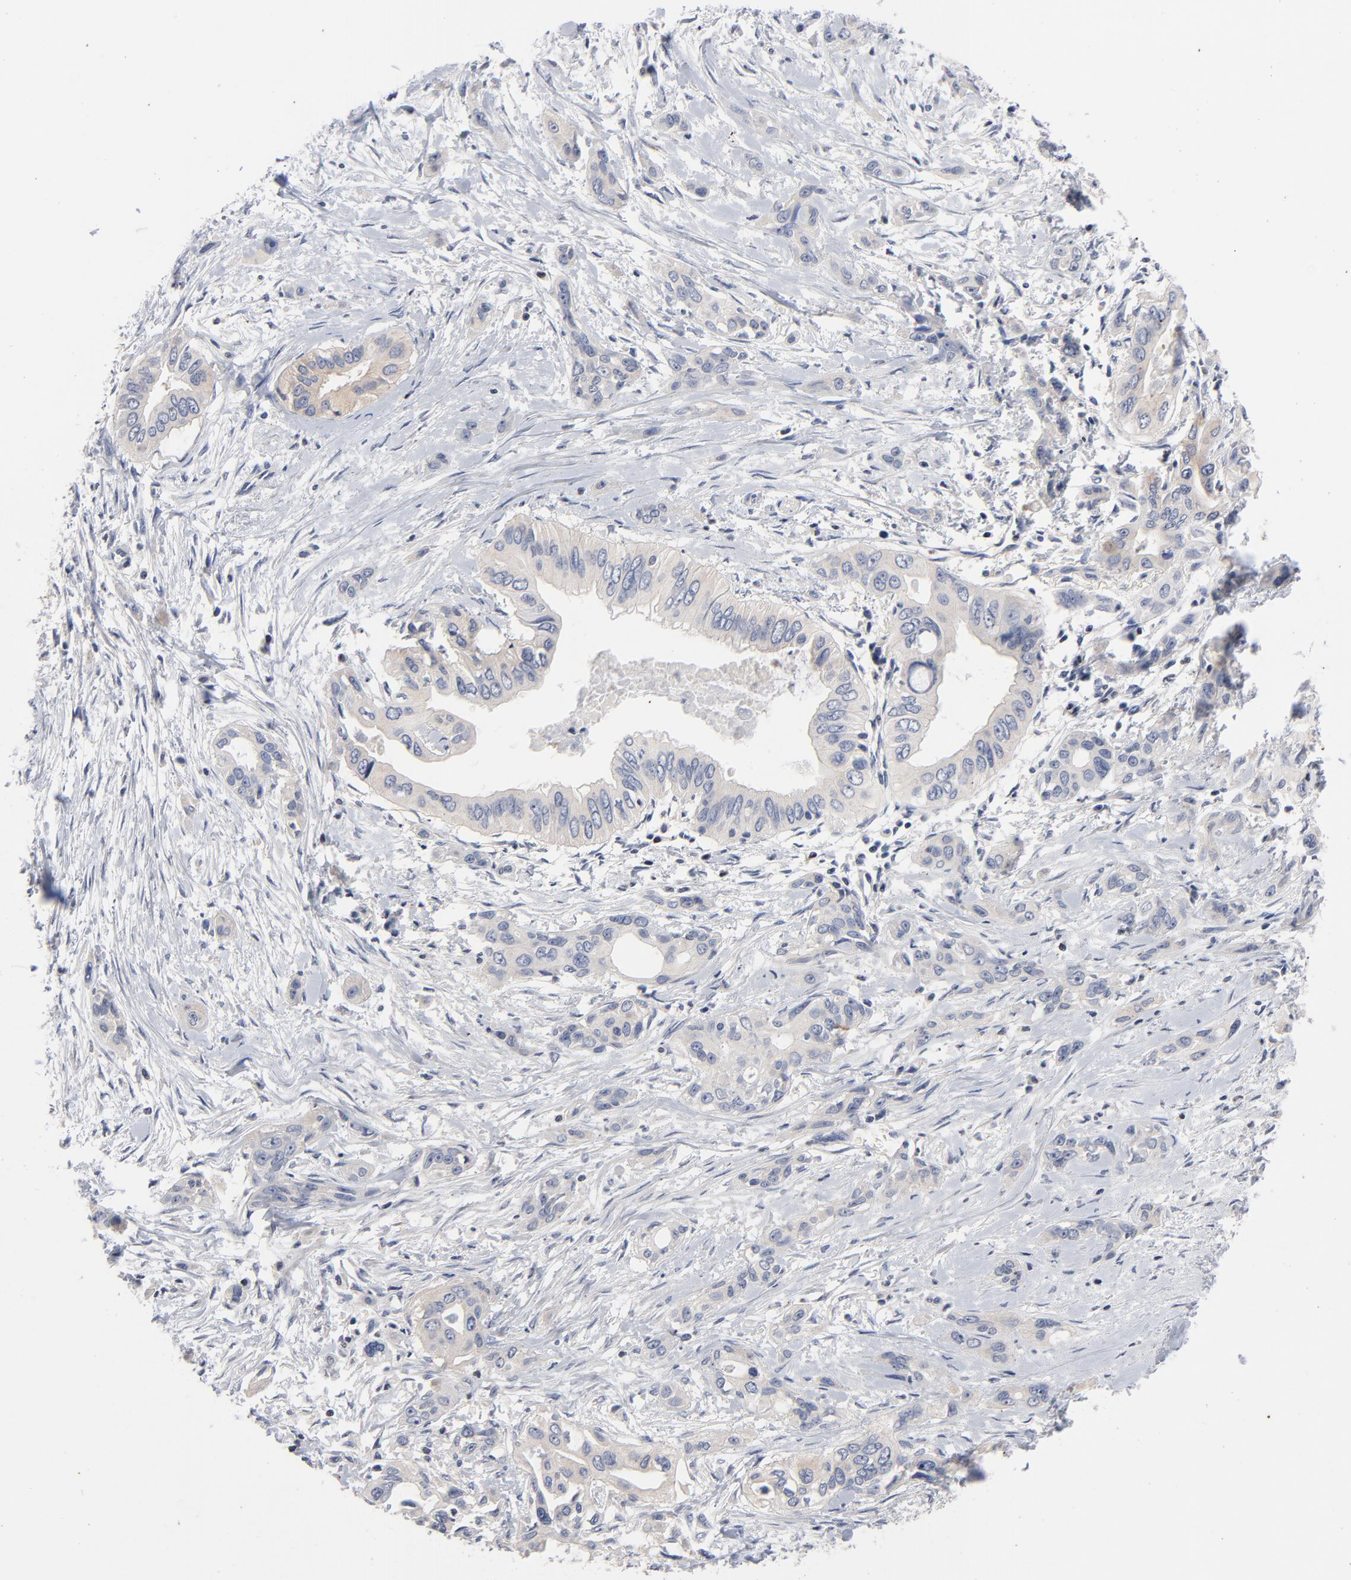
{"staining": {"intensity": "weak", "quantity": "<25%", "location": "cytoplasmic/membranous"}, "tissue": "pancreatic cancer", "cell_type": "Tumor cells", "image_type": "cancer", "snomed": [{"axis": "morphology", "description": "Adenocarcinoma, NOS"}, {"axis": "topography", "description": "Pancreas"}], "caption": "DAB immunohistochemical staining of human adenocarcinoma (pancreatic) displays no significant expression in tumor cells. (DAB (3,3'-diaminobenzidine) immunohistochemistry with hematoxylin counter stain).", "gene": "AADAC", "patient": {"sex": "female", "age": 60}}